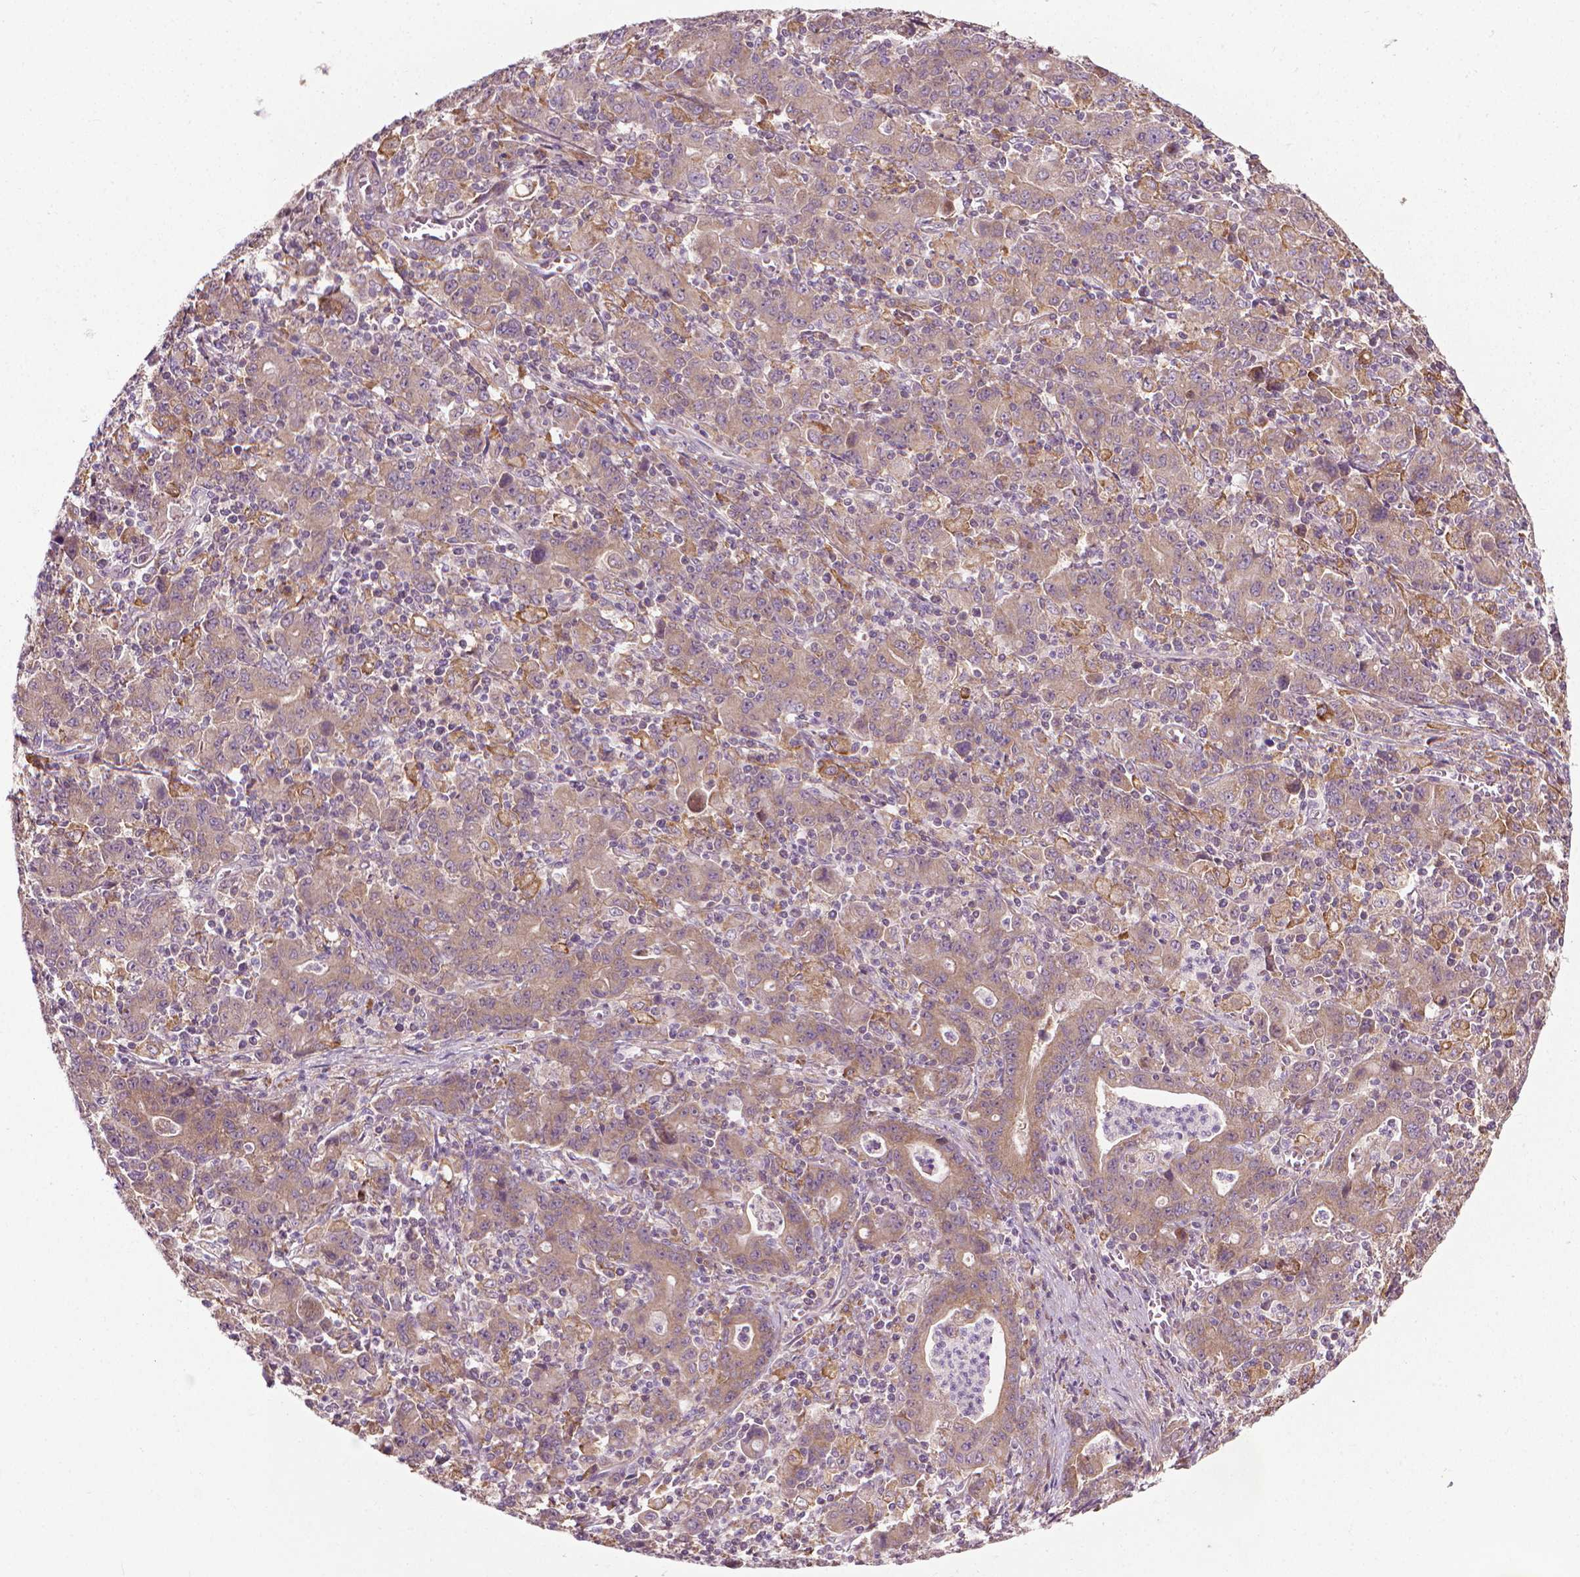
{"staining": {"intensity": "weak", "quantity": ">75%", "location": "cytoplasmic/membranous"}, "tissue": "stomach cancer", "cell_type": "Tumor cells", "image_type": "cancer", "snomed": [{"axis": "morphology", "description": "Adenocarcinoma, NOS"}, {"axis": "topography", "description": "Stomach, upper"}], "caption": "Immunohistochemical staining of human stomach cancer exhibits low levels of weak cytoplasmic/membranous protein expression in approximately >75% of tumor cells. The staining was performed using DAB (3,3'-diaminobenzidine), with brown indicating positive protein expression. Nuclei are stained blue with hematoxylin.", "gene": "PRAG1", "patient": {"sex": "male", "age": 69}}